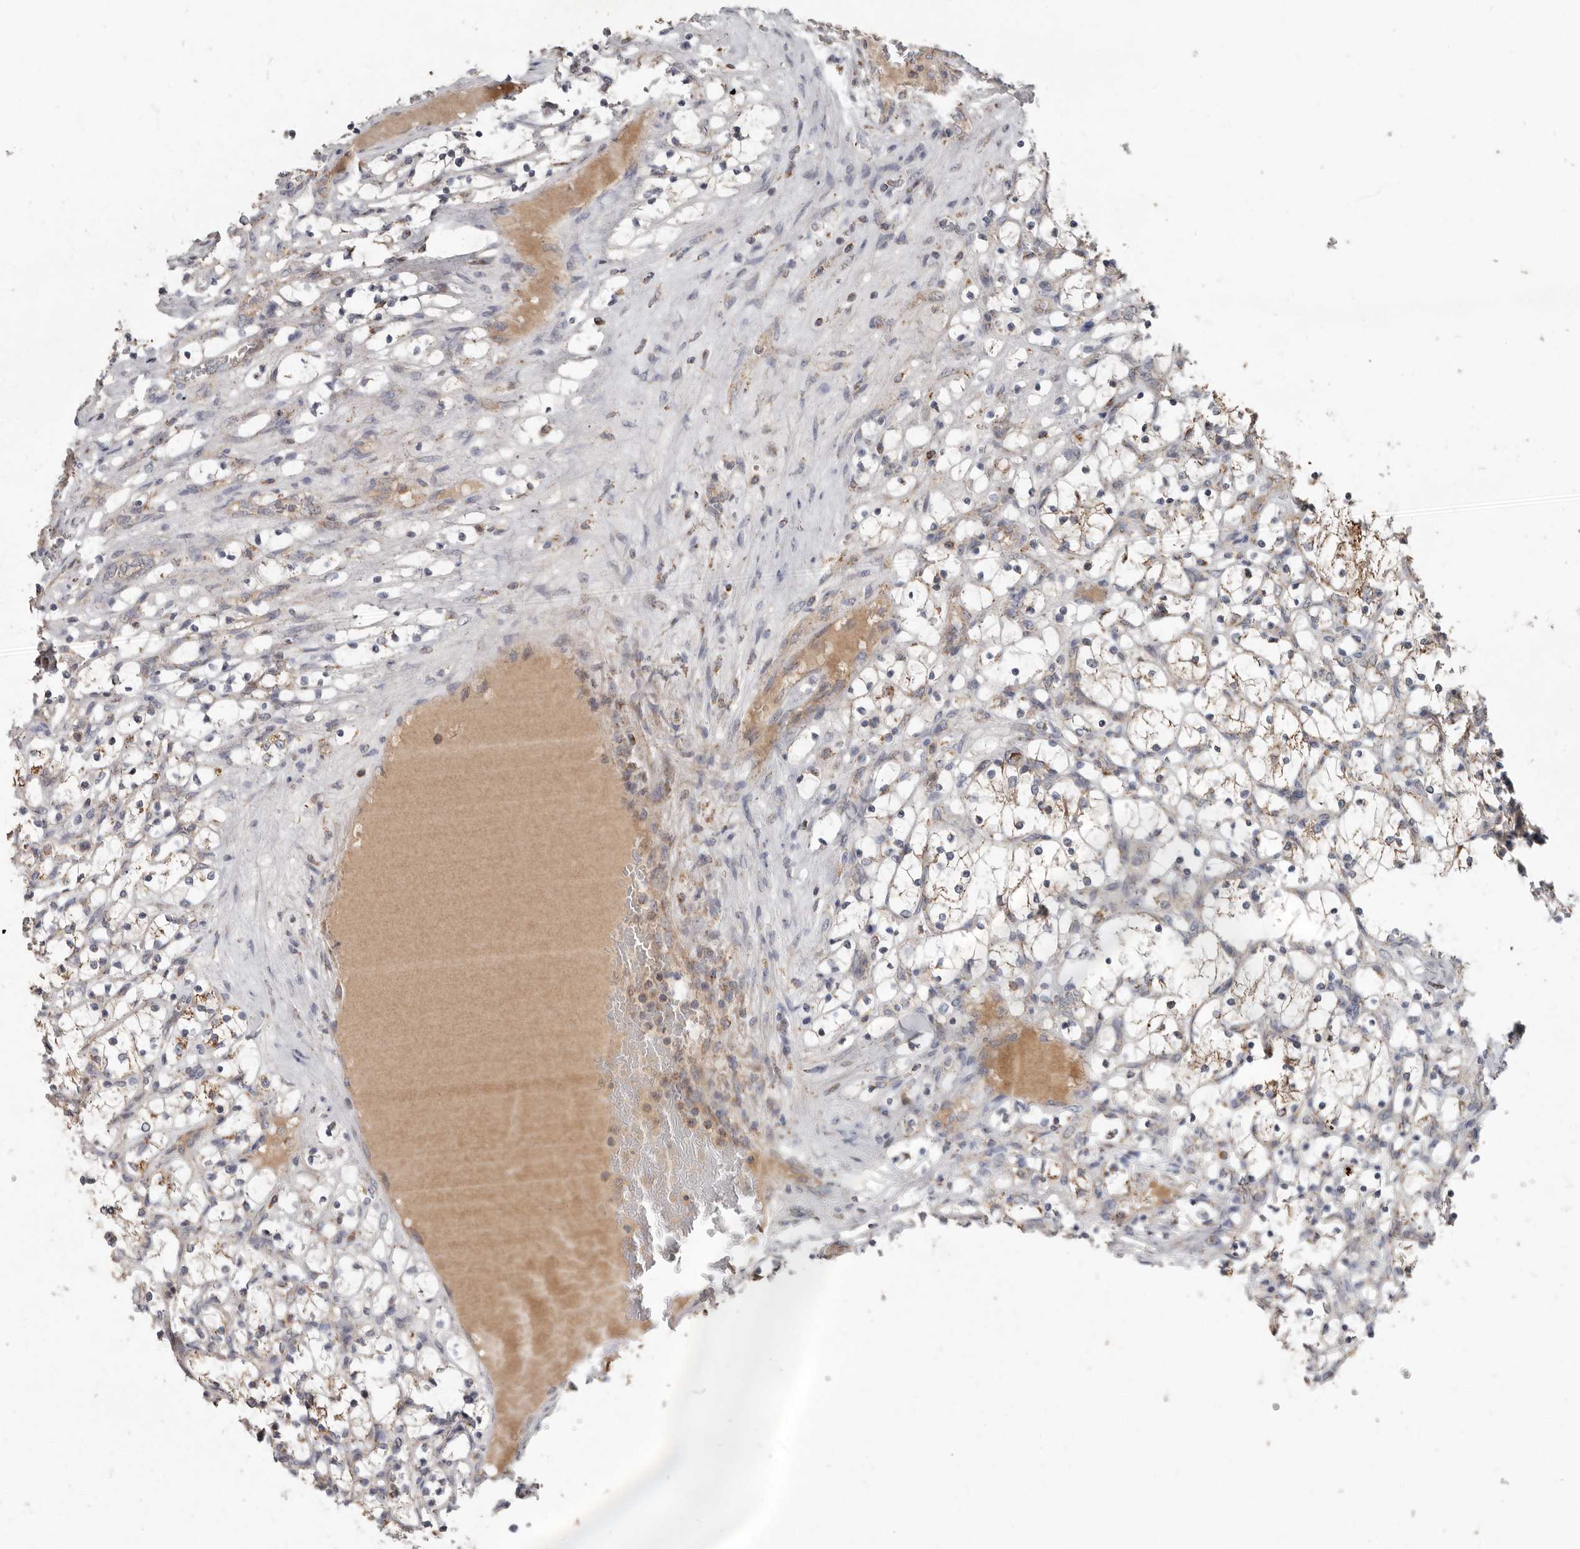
{"staining": {"intensity": "moderate", "quantity": "<25%", "location": "cytoplasmic/membranous"}, "tissue": "renal cancer", "cell_type": "Tumor cells", "image_type": "cancer", "snomed": [{"axis": "morphology", "description": "Adenocarcinoma, NOS"}, {"axis": "topography", "description": "Kidney"}], "caption": "Immunohistochemical staining of renal adenocarcinoma displays moderate cytoplasmic/membranous protein expression in approximately <25% of tumor cells.", "gene": "KIF26B", "patient": {"sex": "female", "age": 69}}